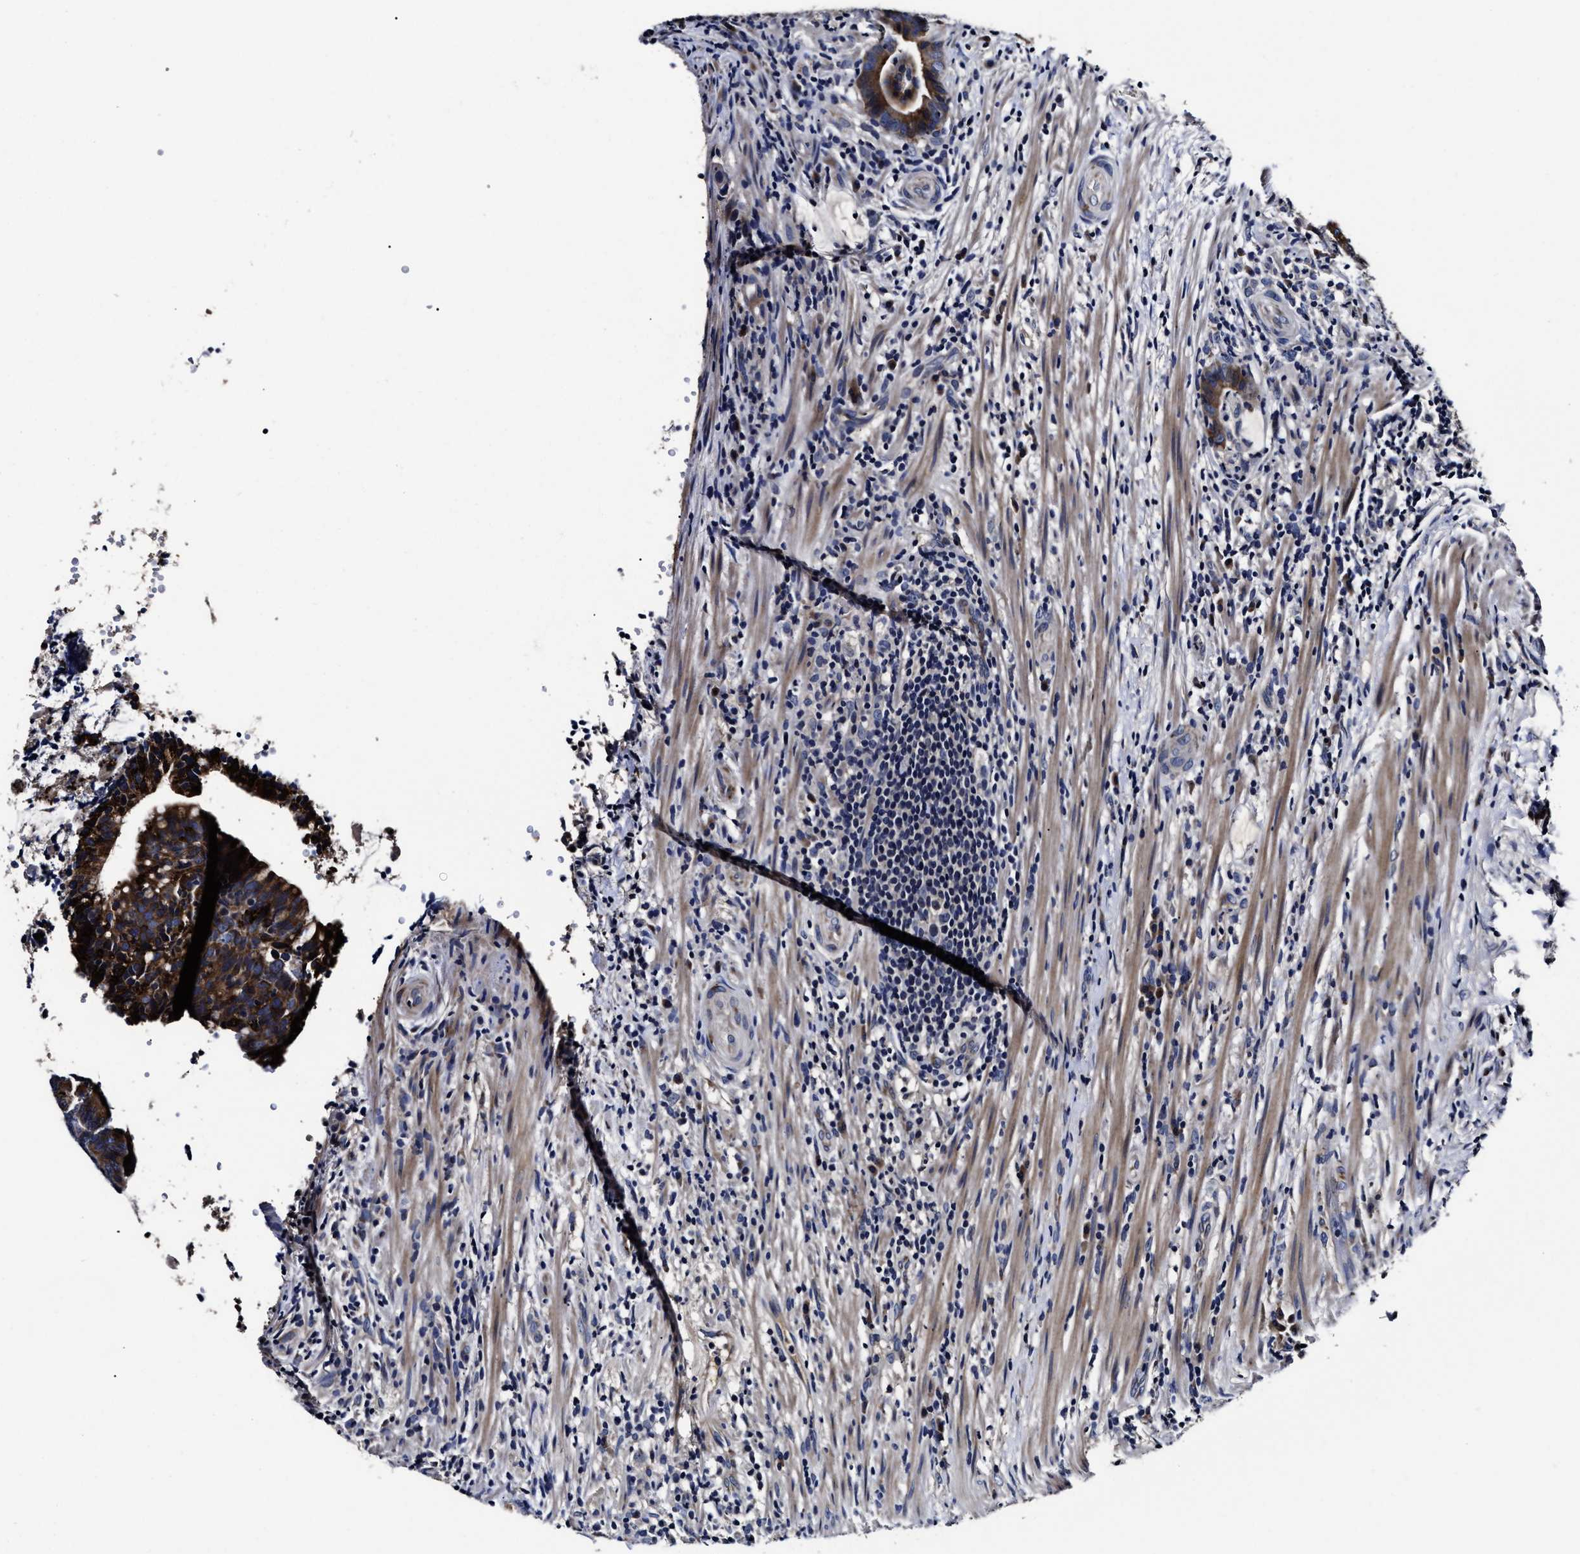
{"staining": {"intensity": "strong", "quantity": ">75%", "location": "cytoplasmic/membranous"}, "tissue": "colorectal cancer", "cell_type": "Tumor cells", "image_type": "cancer", "snomed": [{"axis": "morphology", "description": "Adenocarcinoma, NOS"}, {"axis": "topography", "description": "Colon"}], "caption": "Adenocarcinoma (colorectal) stained with a protein marker shows strong staining in tumor cells.", "gene": "OLFML2A", "patient": {"sex": "female", "age": 66}}